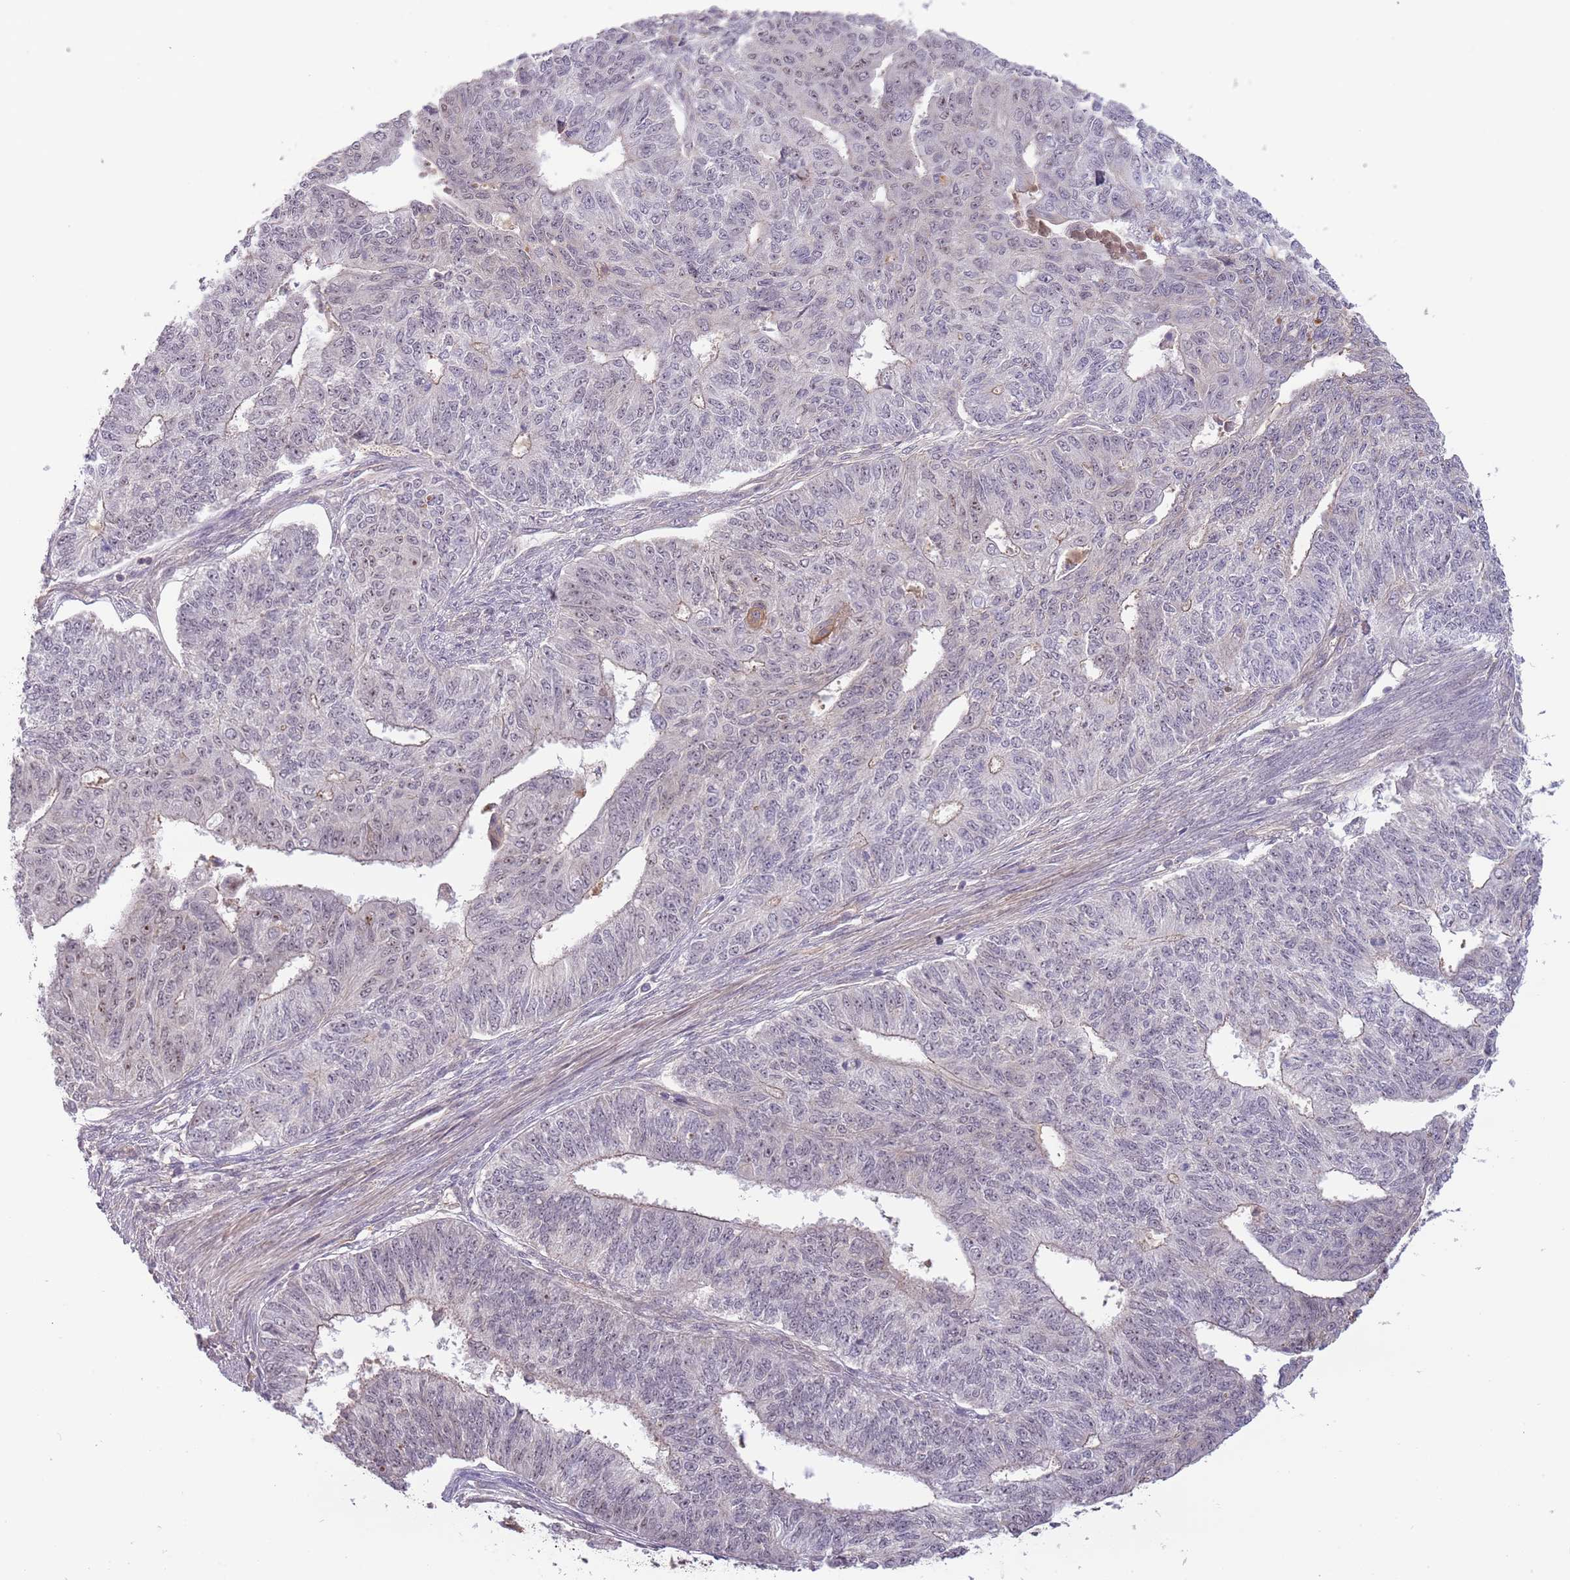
{"staining": {"intensity": "weak", "quantity": "<25%", "location": "nuclear"}, "tissue": "endometrial cancer", "cell_type": "Tumor cells", "image_type": "cancer", "snomed": [{"axis": "morphology", "description": "Adenocarcinoma, NOS"}, {"axis": "topography", "description": "Endometrium"}], "caption": "There is no significant positivity in tumor cells of endometrial cancer (adenocarcinoma). (DAB (3,3'-diaminobenzidine) IHC with hematoxylin counter stain).", "gene": "SURF2", "patient": {"sex": "female", "age": 32}}